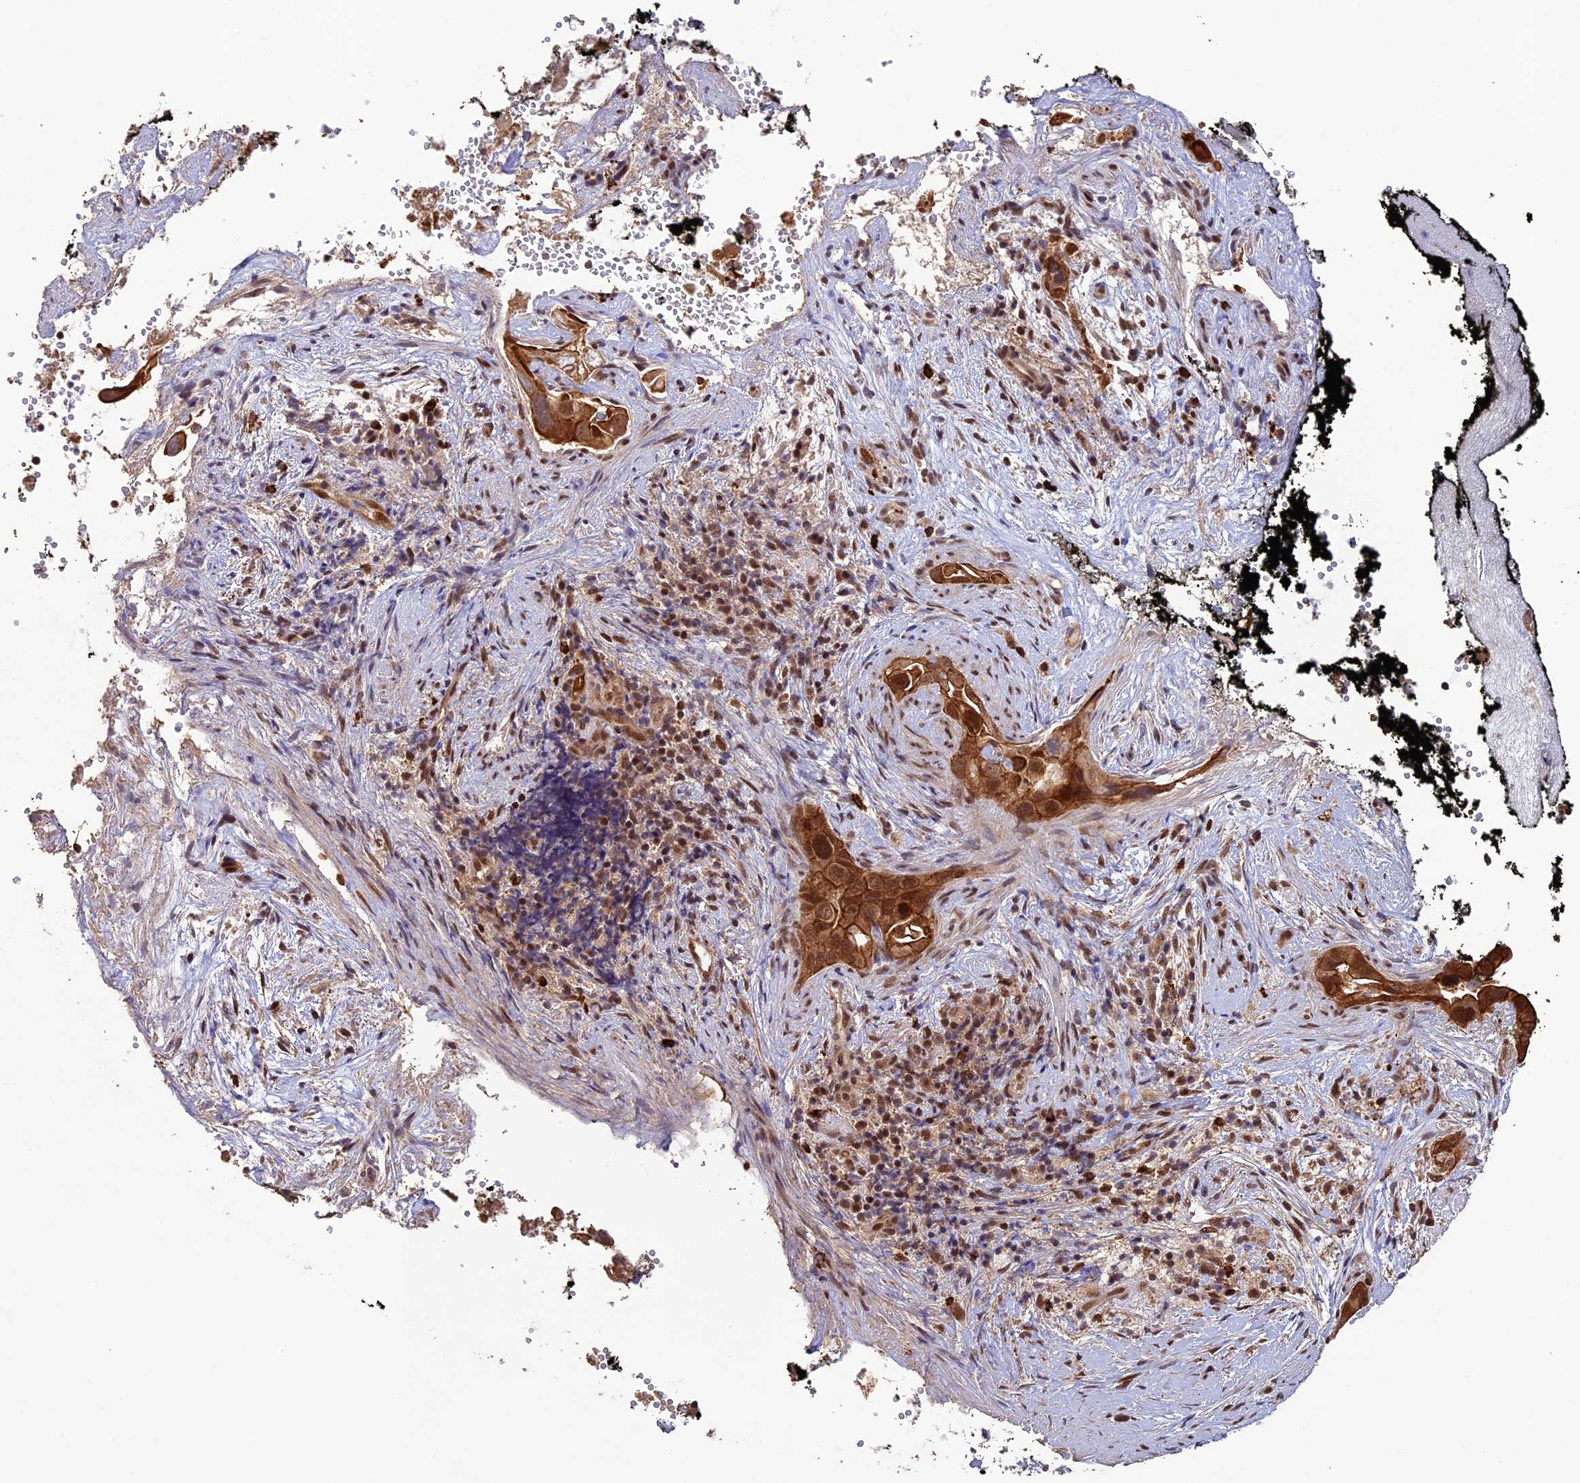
{"staining": {"intensity": "strong", "quantity": ">75%", "location": "cytoplasmic/membranous,nuclear"}, "tissue": "pancreatic cancer", "cell_type": "Tumor cells", "image_type": "cancer", "snomed": [{"axis": "morphology", "description": "Inflammation, NOS"}, {"axis": "morphology", "description": "Adenocarcinoma, NOS"}, {"axis": "topography", "description": "Pancreas"}], "caption": "Protein analysis of adenocarcinoma (pancreatic) tissue exhibits strong cytoplasmic/membranous and nuclear positivity in approximately >75% of tumor cells. (brown staining indicates protein expression, while blue staining denotes nuclei).", "gene": "NAE1", "patient": {"sex": "female", "age": 56}}